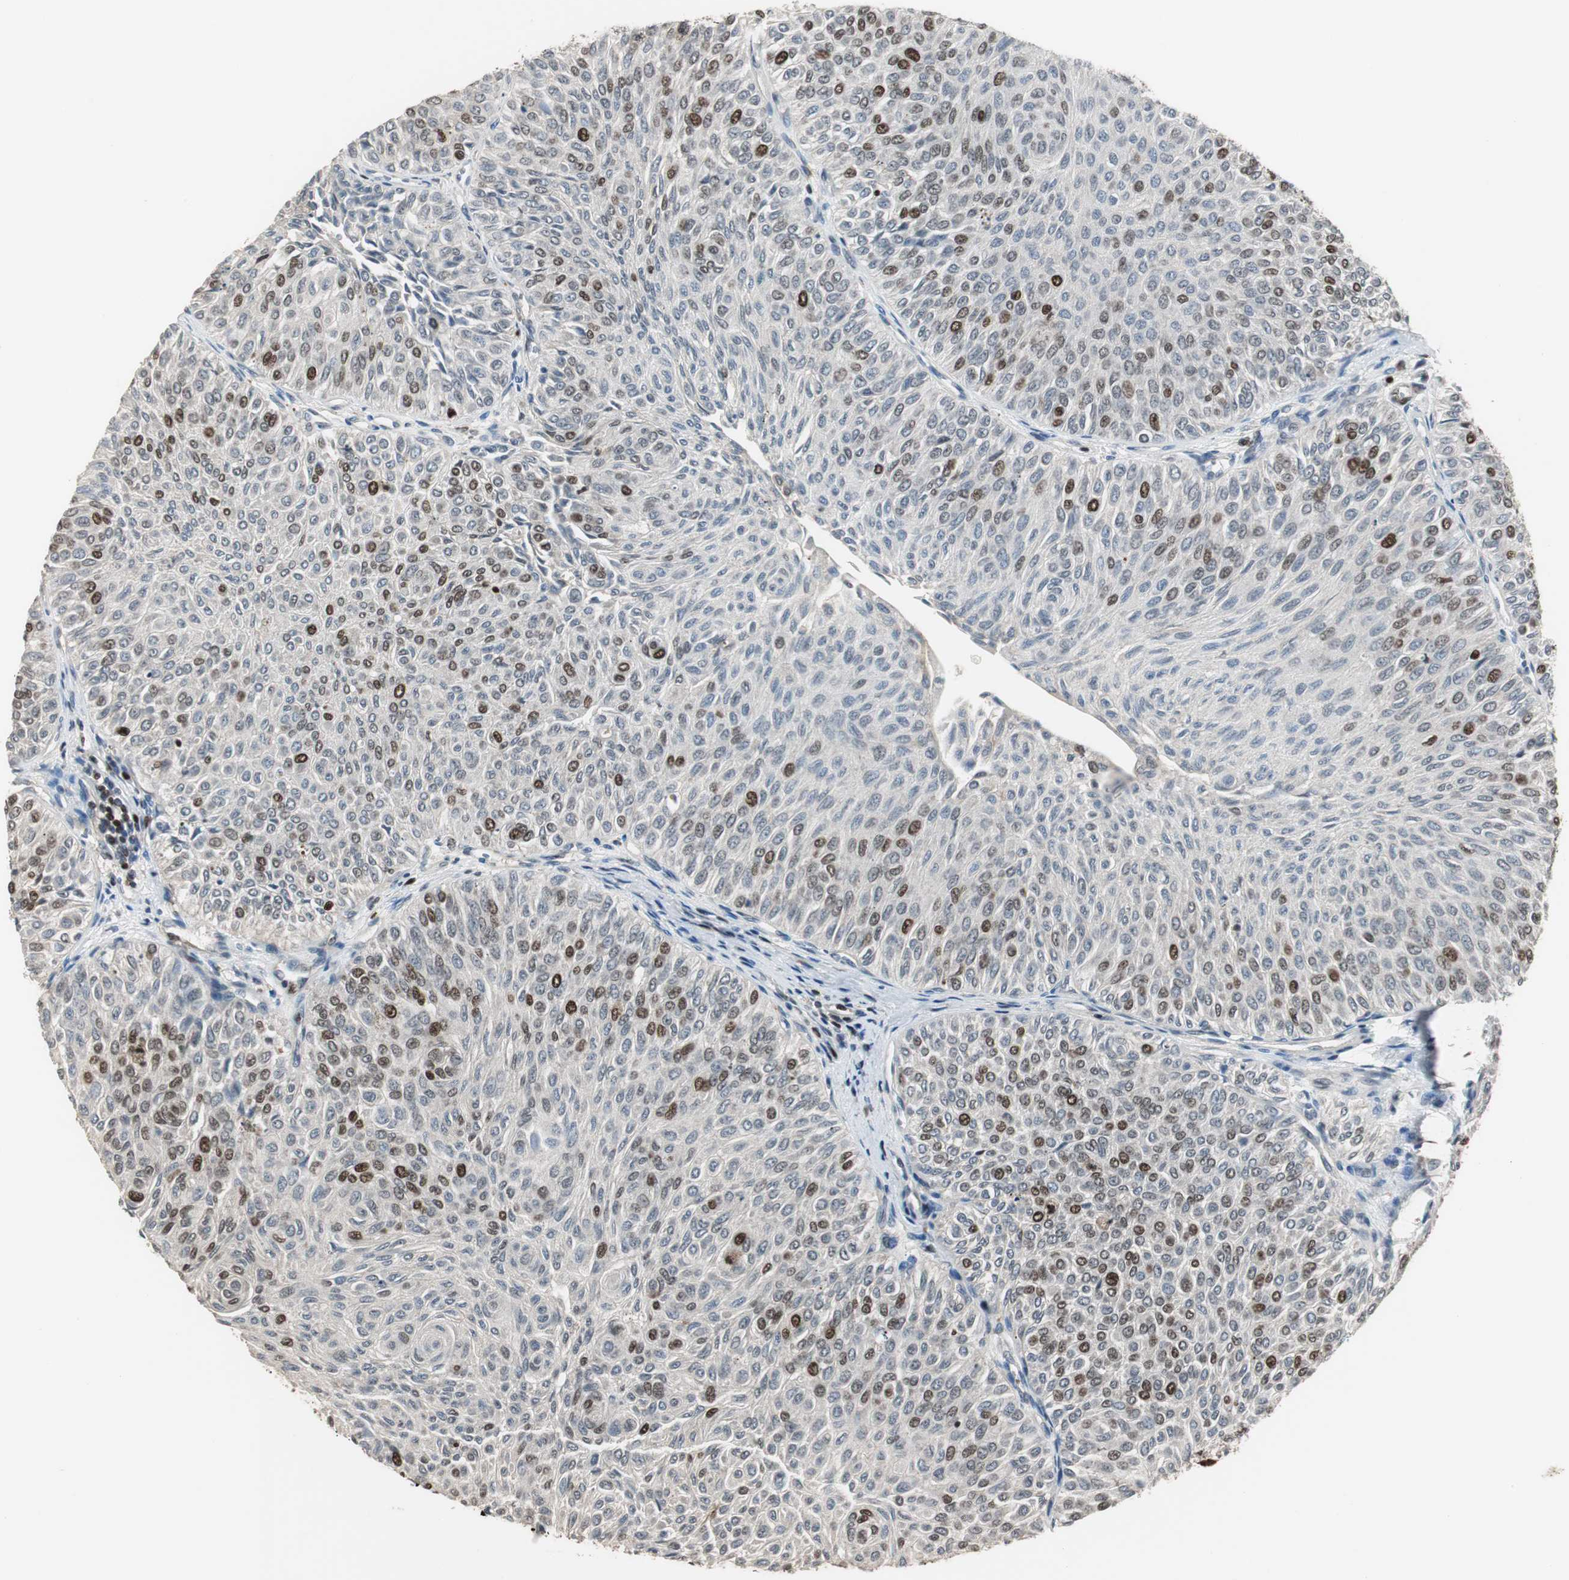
{"staining": {"intensity": "strong", "quantity": "<25%", "location": "nuclear"}, "tissue": "urothelial cancer", "cell_type": "Tumor cells", "image_type": "cancer", "snomed": [{"axis": "morphology", "description": "Urothelial carcinoma, Low grade"}, {"axis": "topography", "description": "Urinary bladder"}], "caption": "IHC of human urothelial carcinoma (low-grade) shows medium levels of strong nuclear positivity in about <25% of tumor cells. The staining was performed using DAB, with brown indicating positive protein expression. Nuclei are stained blue with hematoxylin.", "gene": "FEN1", "patient": {"sex": "male", "age": 78}}